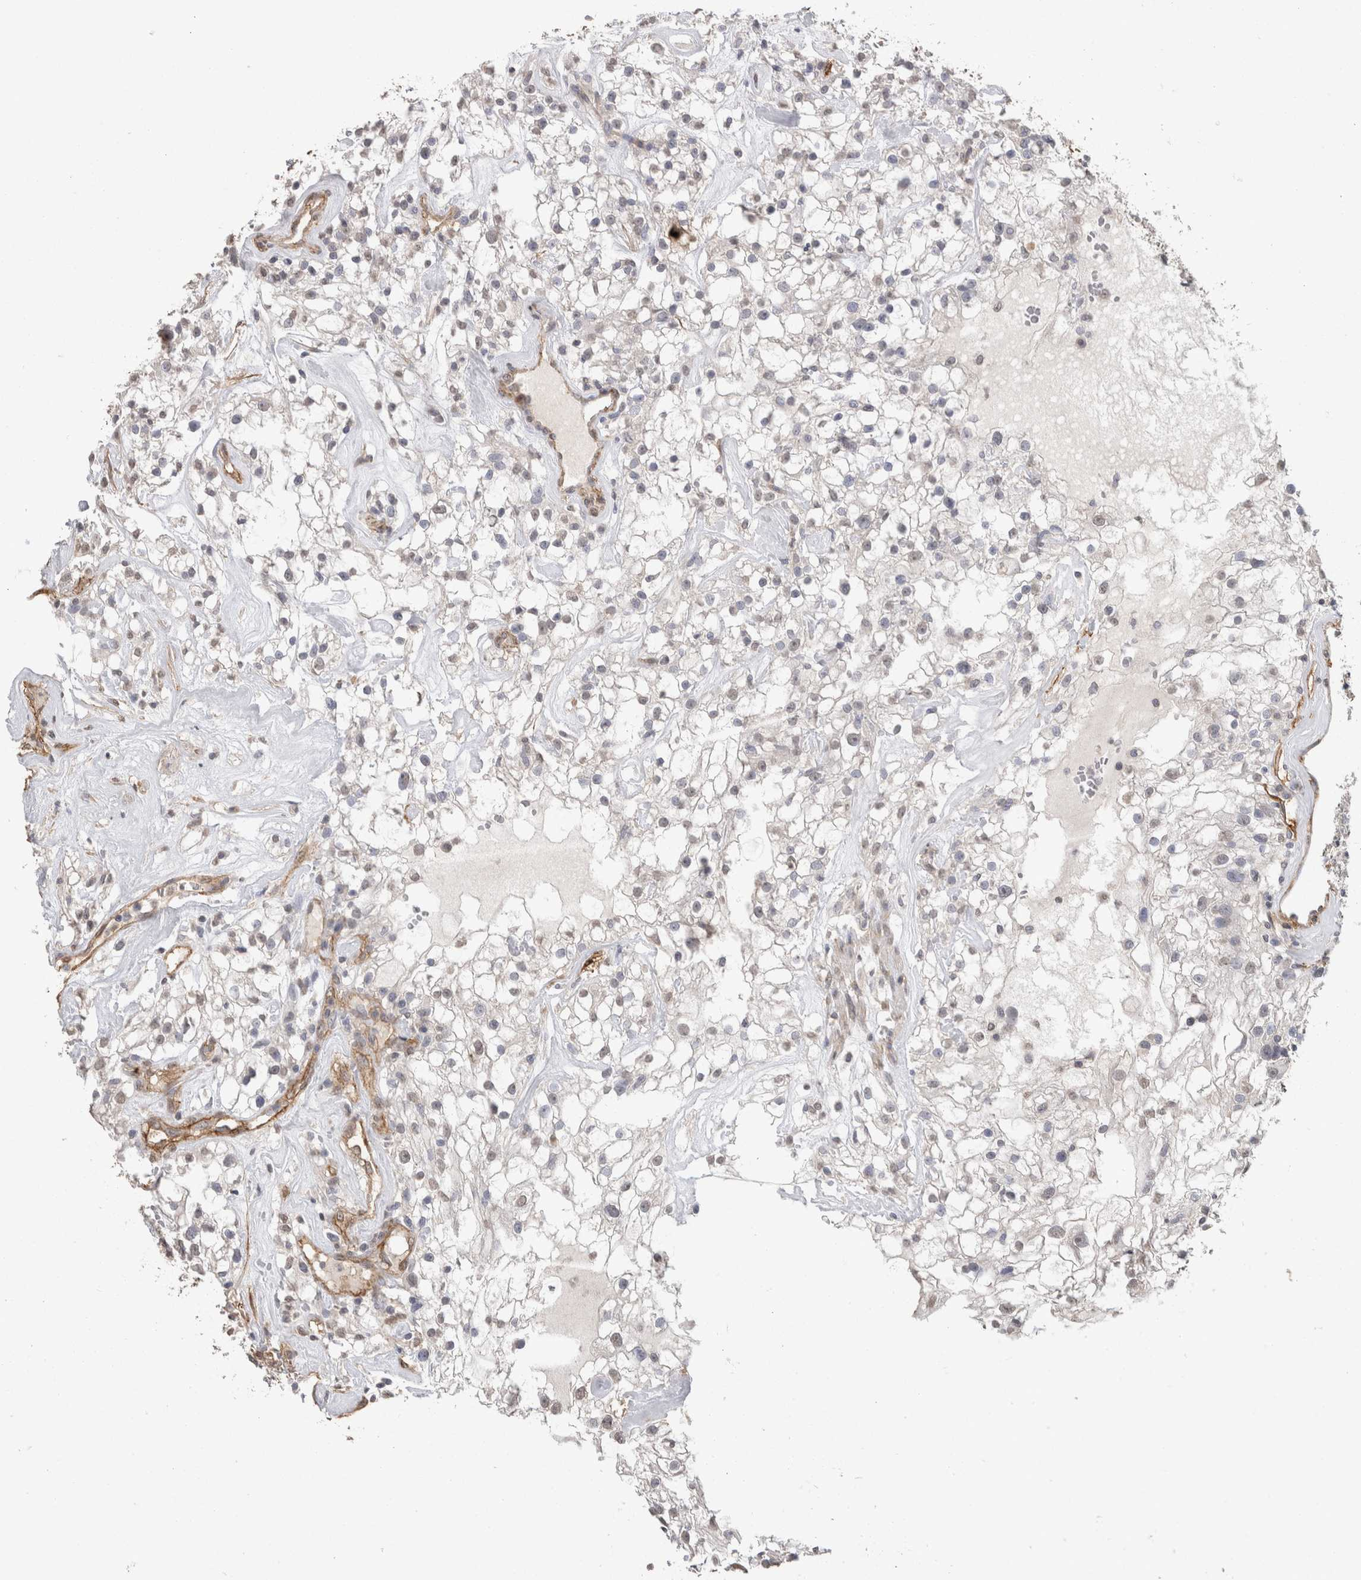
{"staining": {"intensity": "weak", "quantity": "<25%", "location": "nuclear"}, "tissue": "renal cancer", "cell_type": "Tumor cells", "image_type": "cancer", "snomed": [{"axis": "morphology", "description": "Adenocarcinoma, NOS"}, {"axis": "topography", "description": "Kidney"}], "caption": "Adenocarcinoma (renal) was stained to show a protein in brown. There is no significant expression in tumor cells.", "gene": "RECK", "patient": {"sex": "female", "age": 60}}